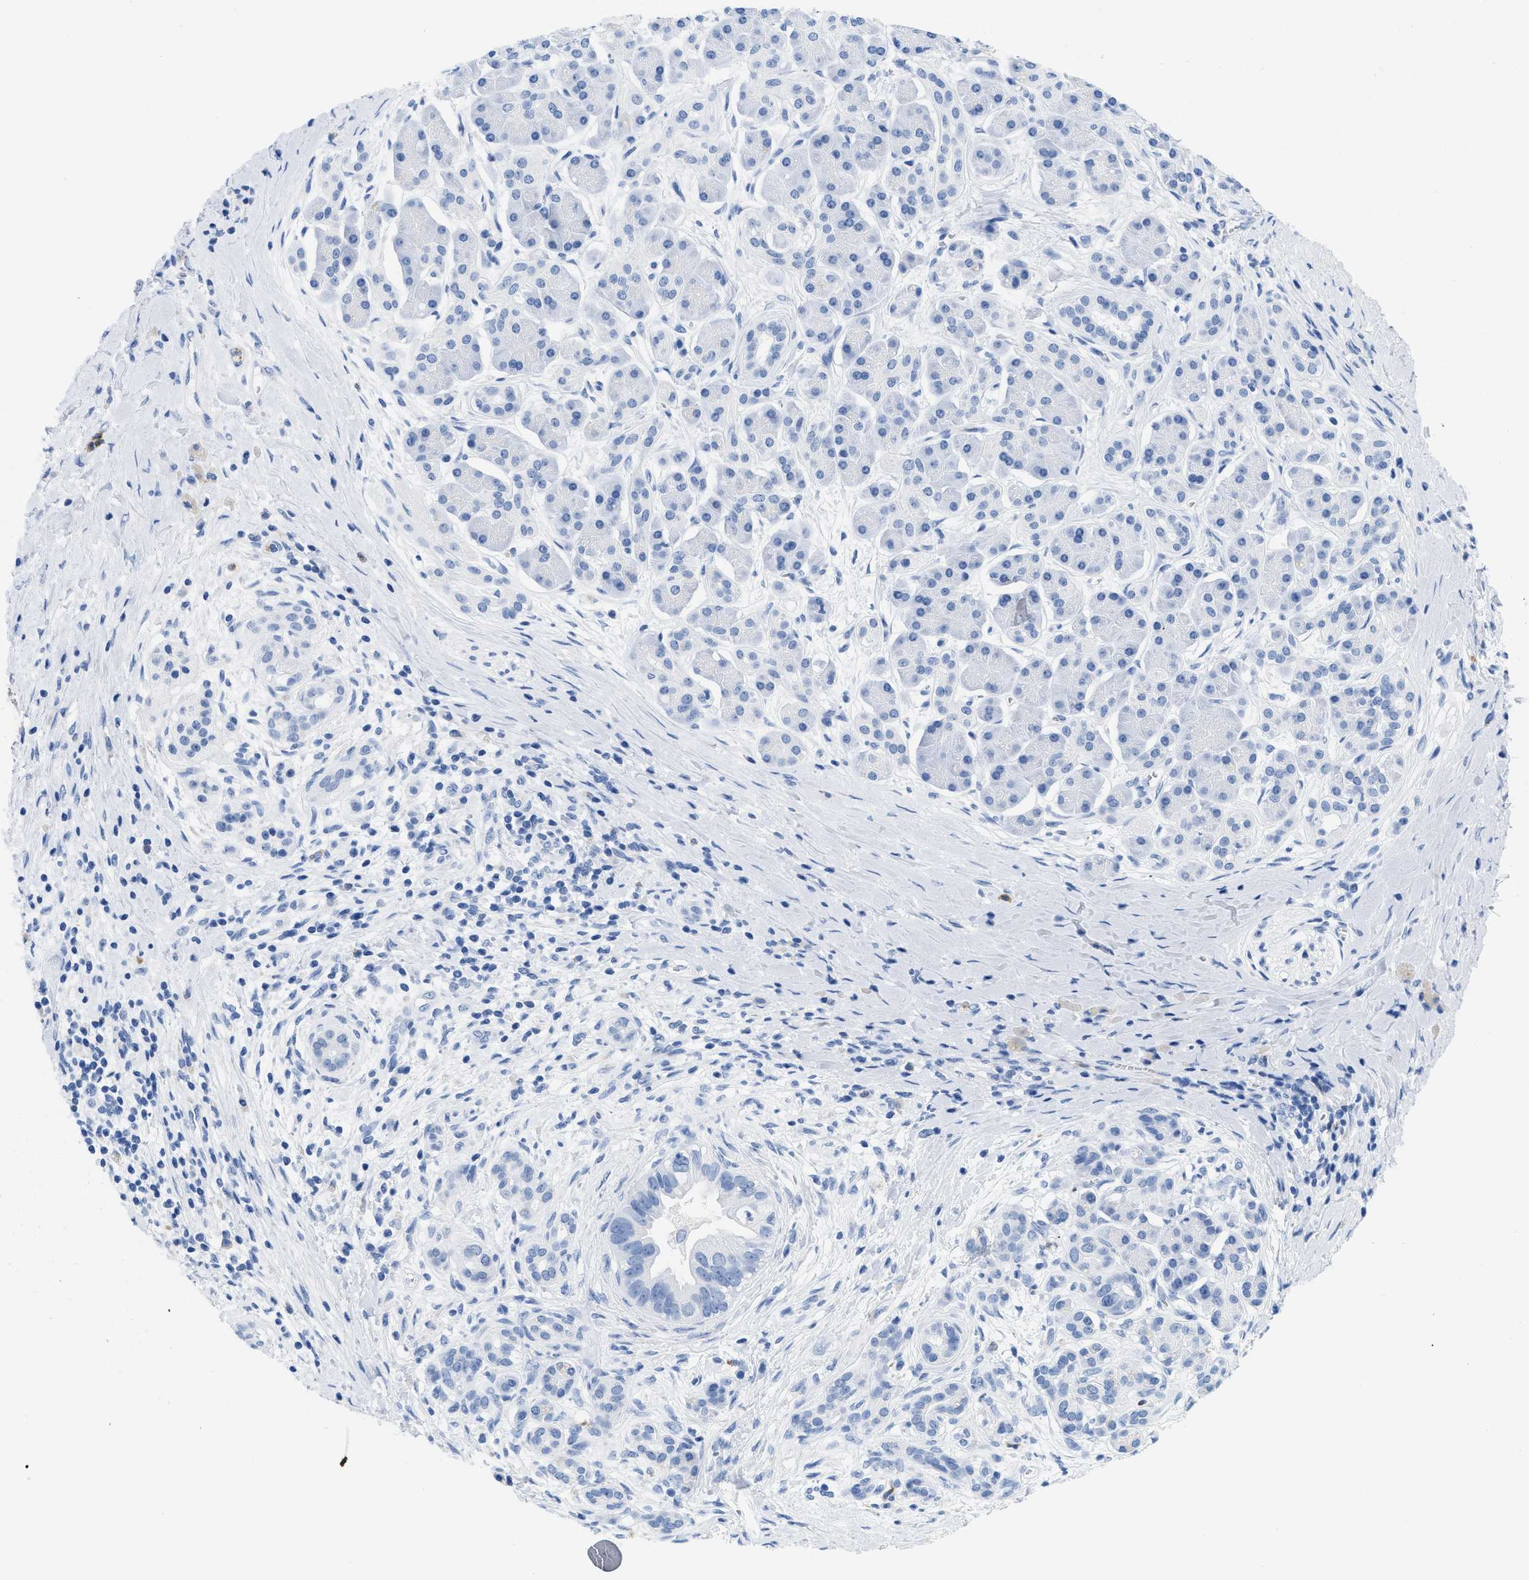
{"staining": {"intensity": "negative", "quantity": "none", "location": "none"}, "tissue": "pancreatic cancer", "cell_type": "Tumor cells", "image_type": "cancer", "snomed": [{"axis": "morphology", "description": "Adenocarcinoma, NOS"}, {"axis": "topography", "description": "Pancreas"}], "caption": "Photomicrograph shows no significant protein positivity in tumor cells of adenocarcinoma (pancreatic).", "gene": "CR1", "patient": {"sex": "male", "age": 55}}